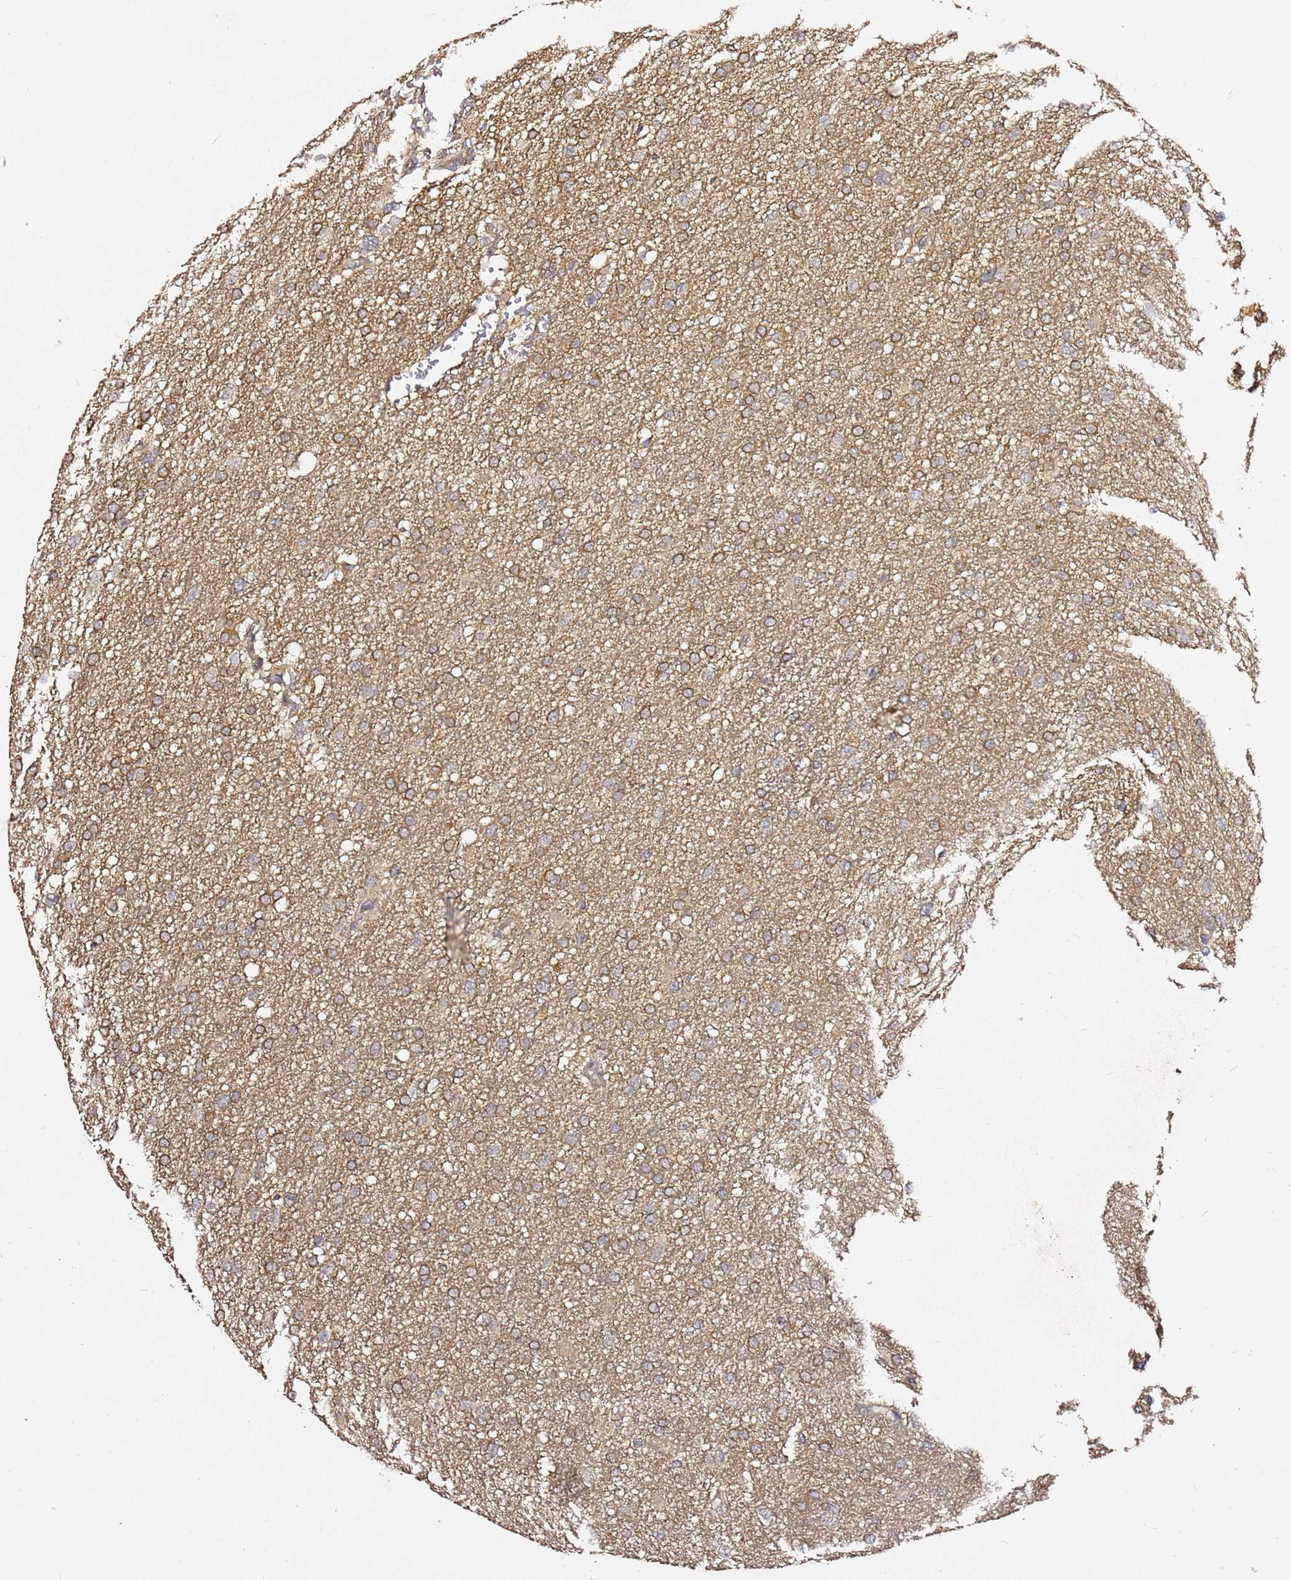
{"staining": {"intensity": "moderate", "quantity": ">75%", "location": "cytoplasmic/membranous"}, "tissue": "glioma", "cell_type": "Tumor cells", "image_type": "cancer", "snomed": [{"axis": "morphology", "description": "Glioma, malignant, High grade"}, {"axis": "topography", "description": "Cerebral cortex"}], "caption": "Tumor cells show medium levels of moderate cytoplasmic/membranous positivity in about >75% of cells in human malignant glioma (high-grade).", "gene": "C6orf136", "patient": {"sex": "female", "age": 36}}